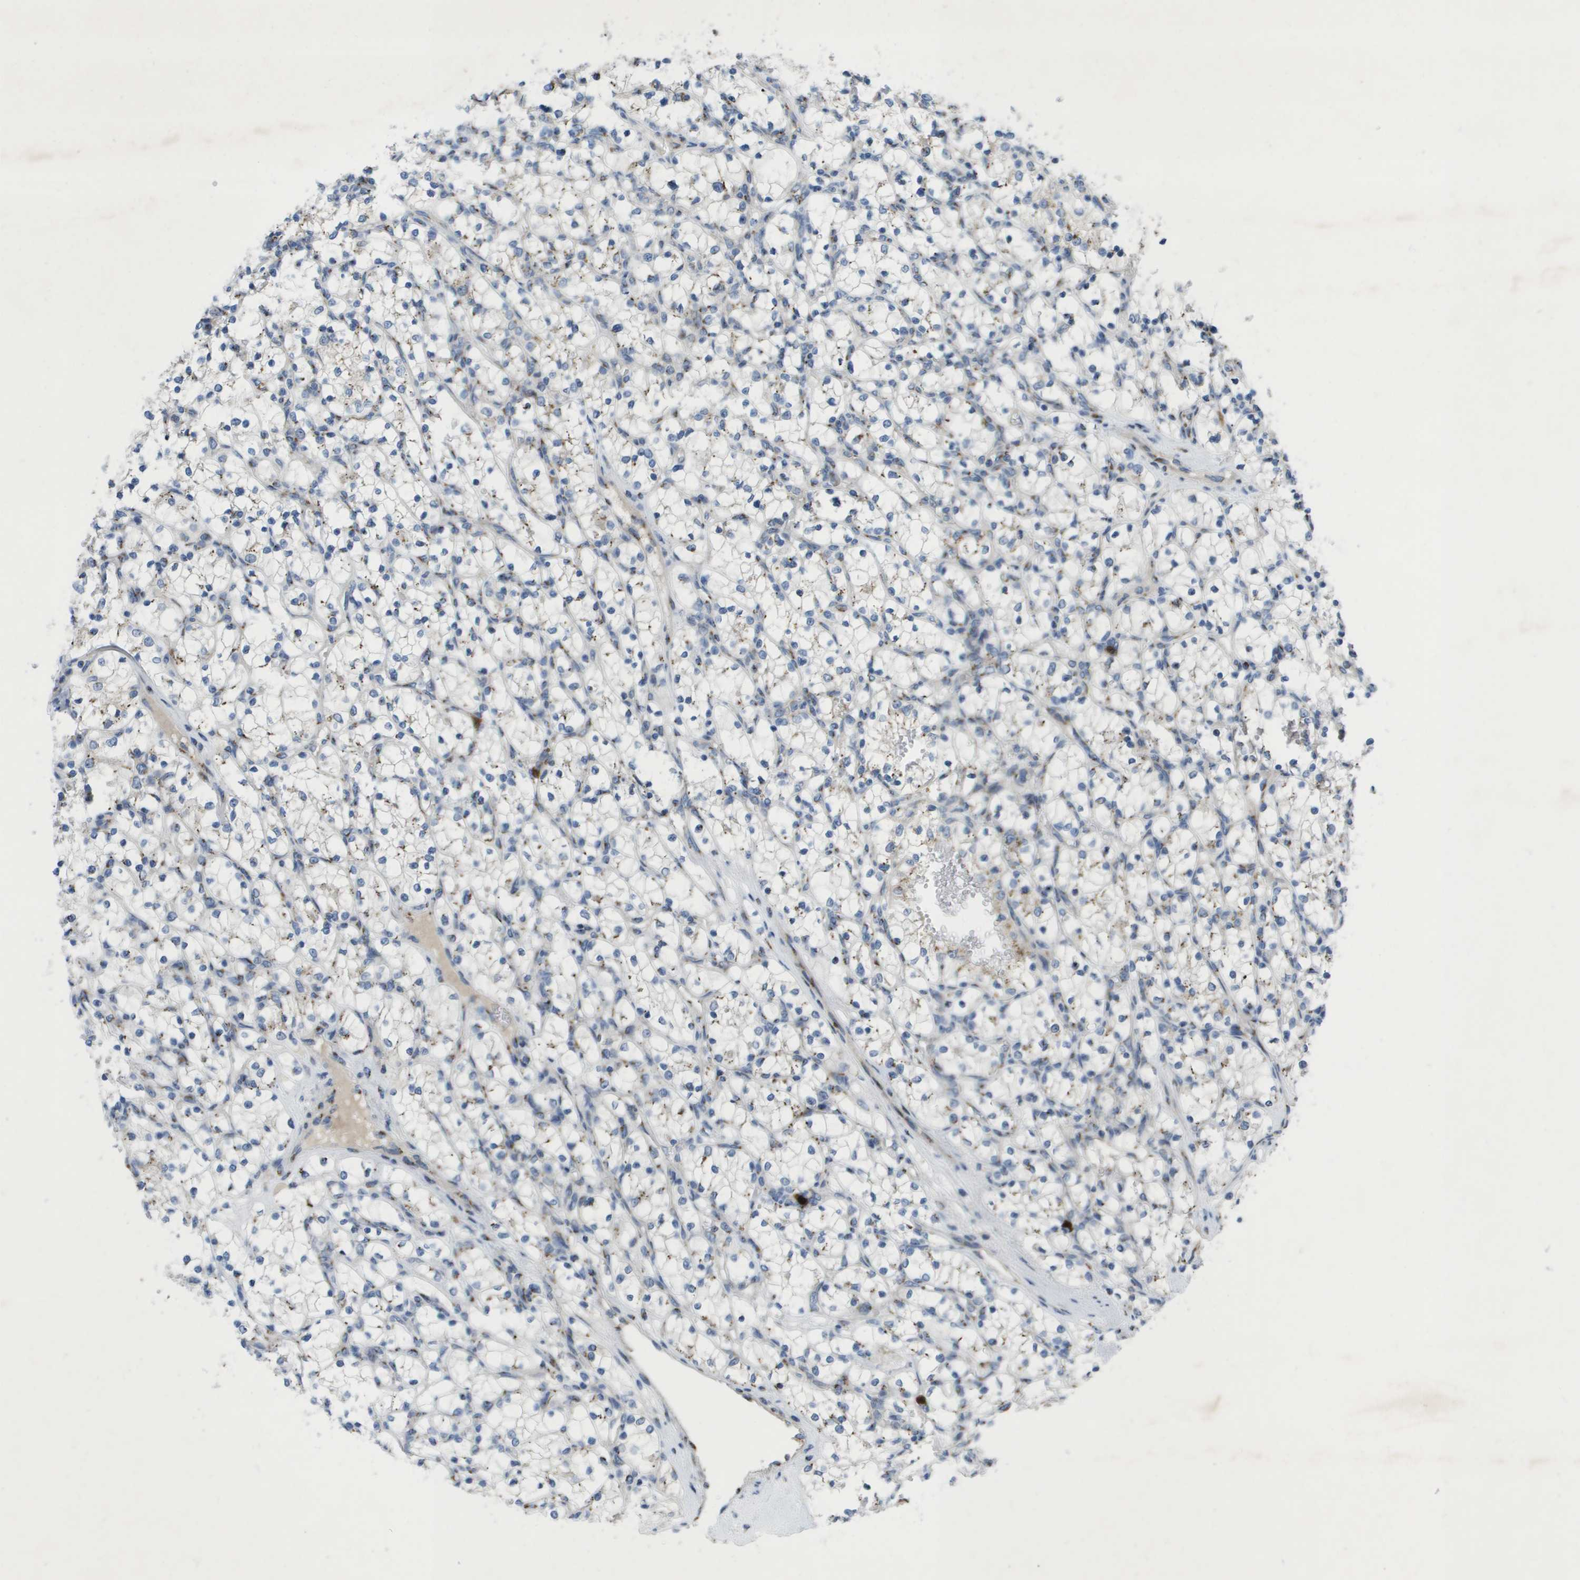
{"staining": {"intensity": "weak", "quantity": "<25%", "location": "cytoplasmic/membranous"}, "tissue": "renal cancer", "cell_type": "Tumor cells", "image_type": "cancer", "snomed": [{"axis": "morphology", "description": "Adenocarcinoma, NOS"}, {"axis": "topography", "description": "Kidney"}], "caption": "A histopathology image of human renal cancer (adenocarcinoma) is negative for staining in tumor cells.", "gene": "QSOX2", "patient": {"sex": "female", "age": 69}}